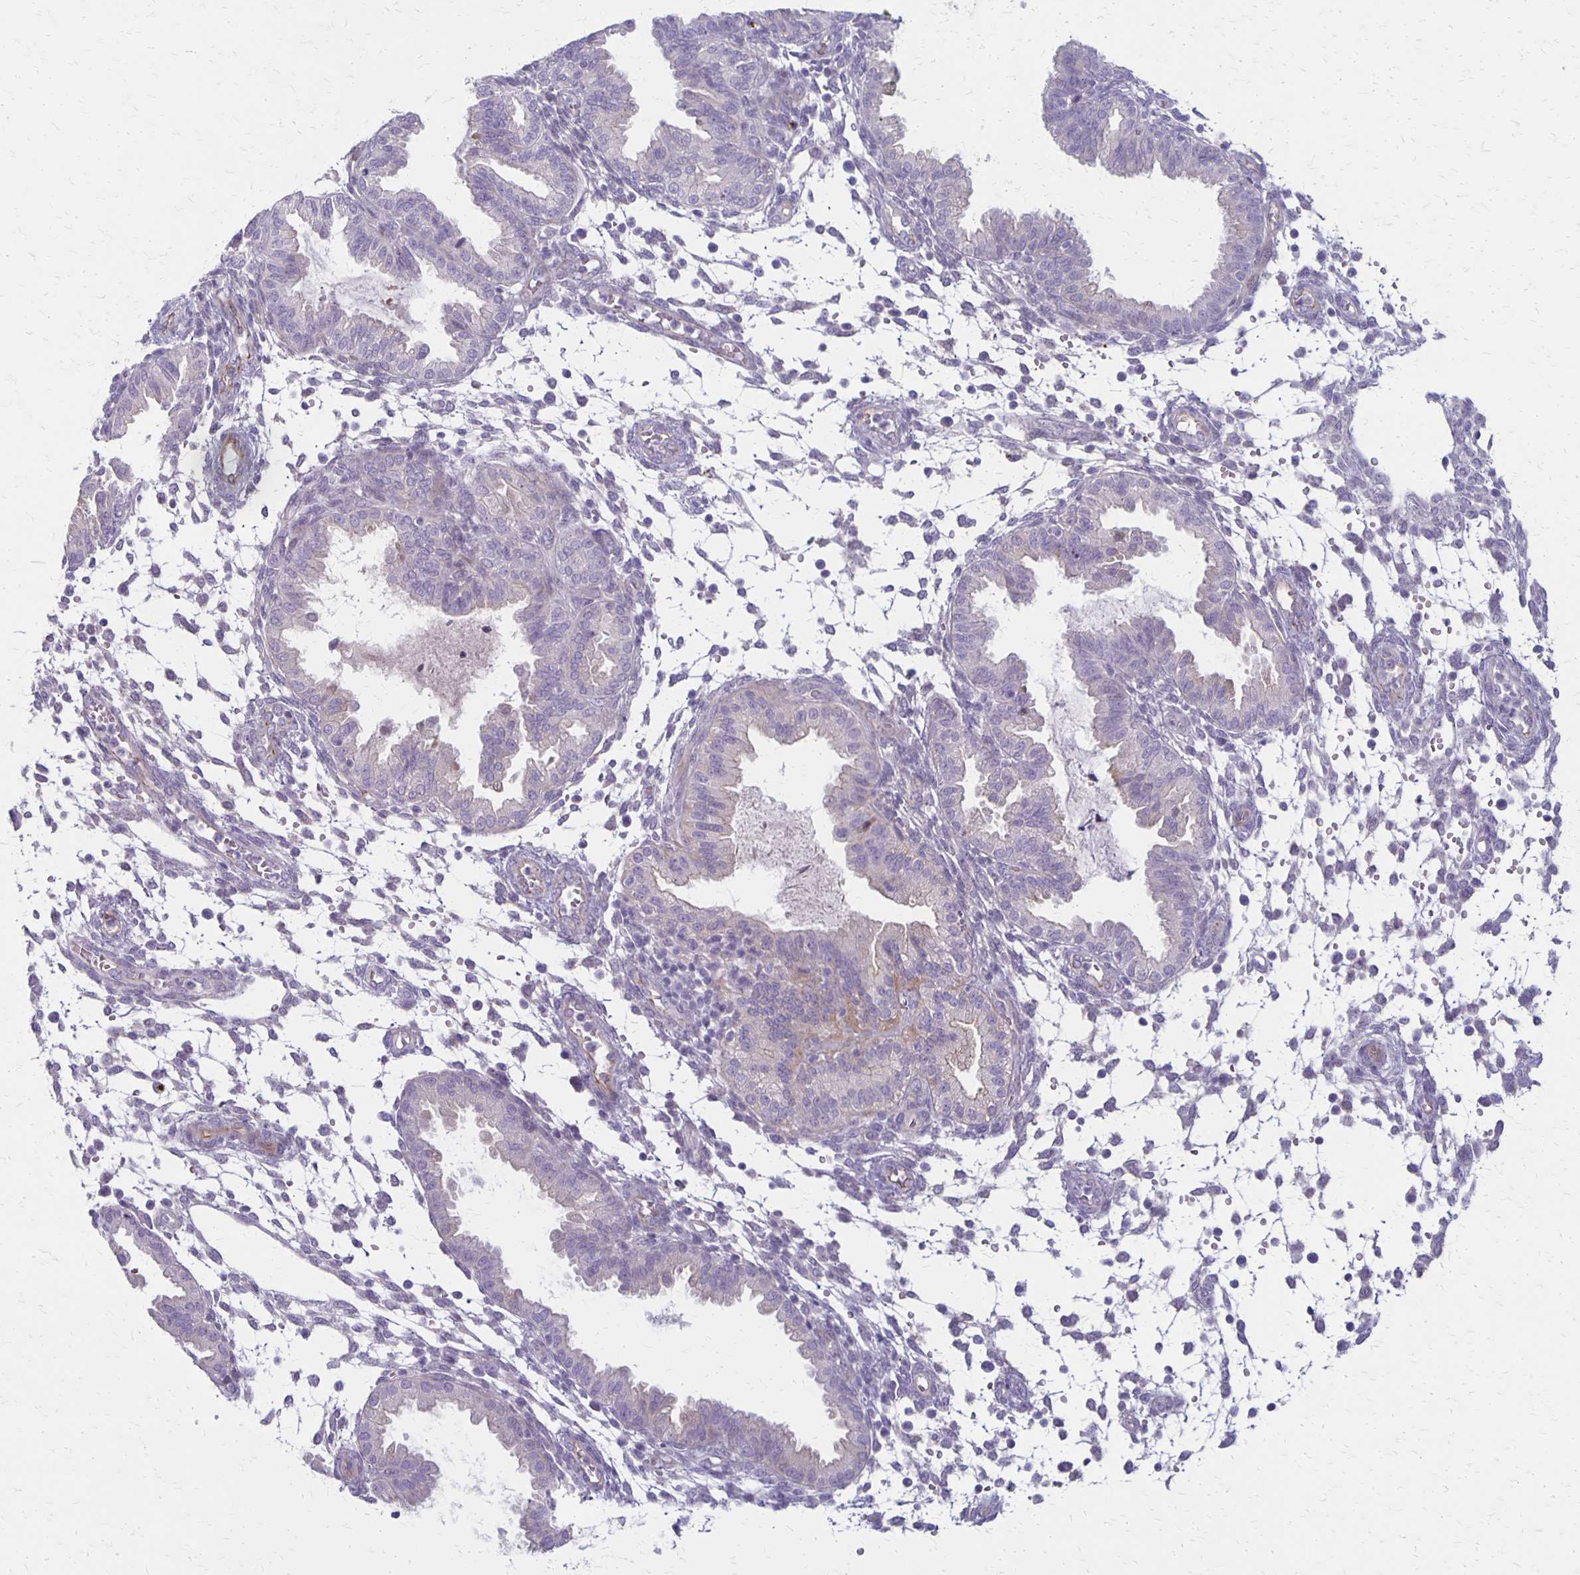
{"staining": {"intensity": "negative", "quantity": "none", "location": "none"}, "tissue": "endometrium", "cell_type": "Cells in endometrial stroma", "image_type": "normal", "snomed": [{"axis": "morphology", "description": "Normal tissue, NOS"}, {"axis": "topography", "description": "Endometrium"}], "caption": "This is an immunohistochemistry image of unremarkable human endometrium. There is no positivity in cells in endometrial stroma.", "gene": "HOMER1", "patient": {"sex": "female", "age": 33}}